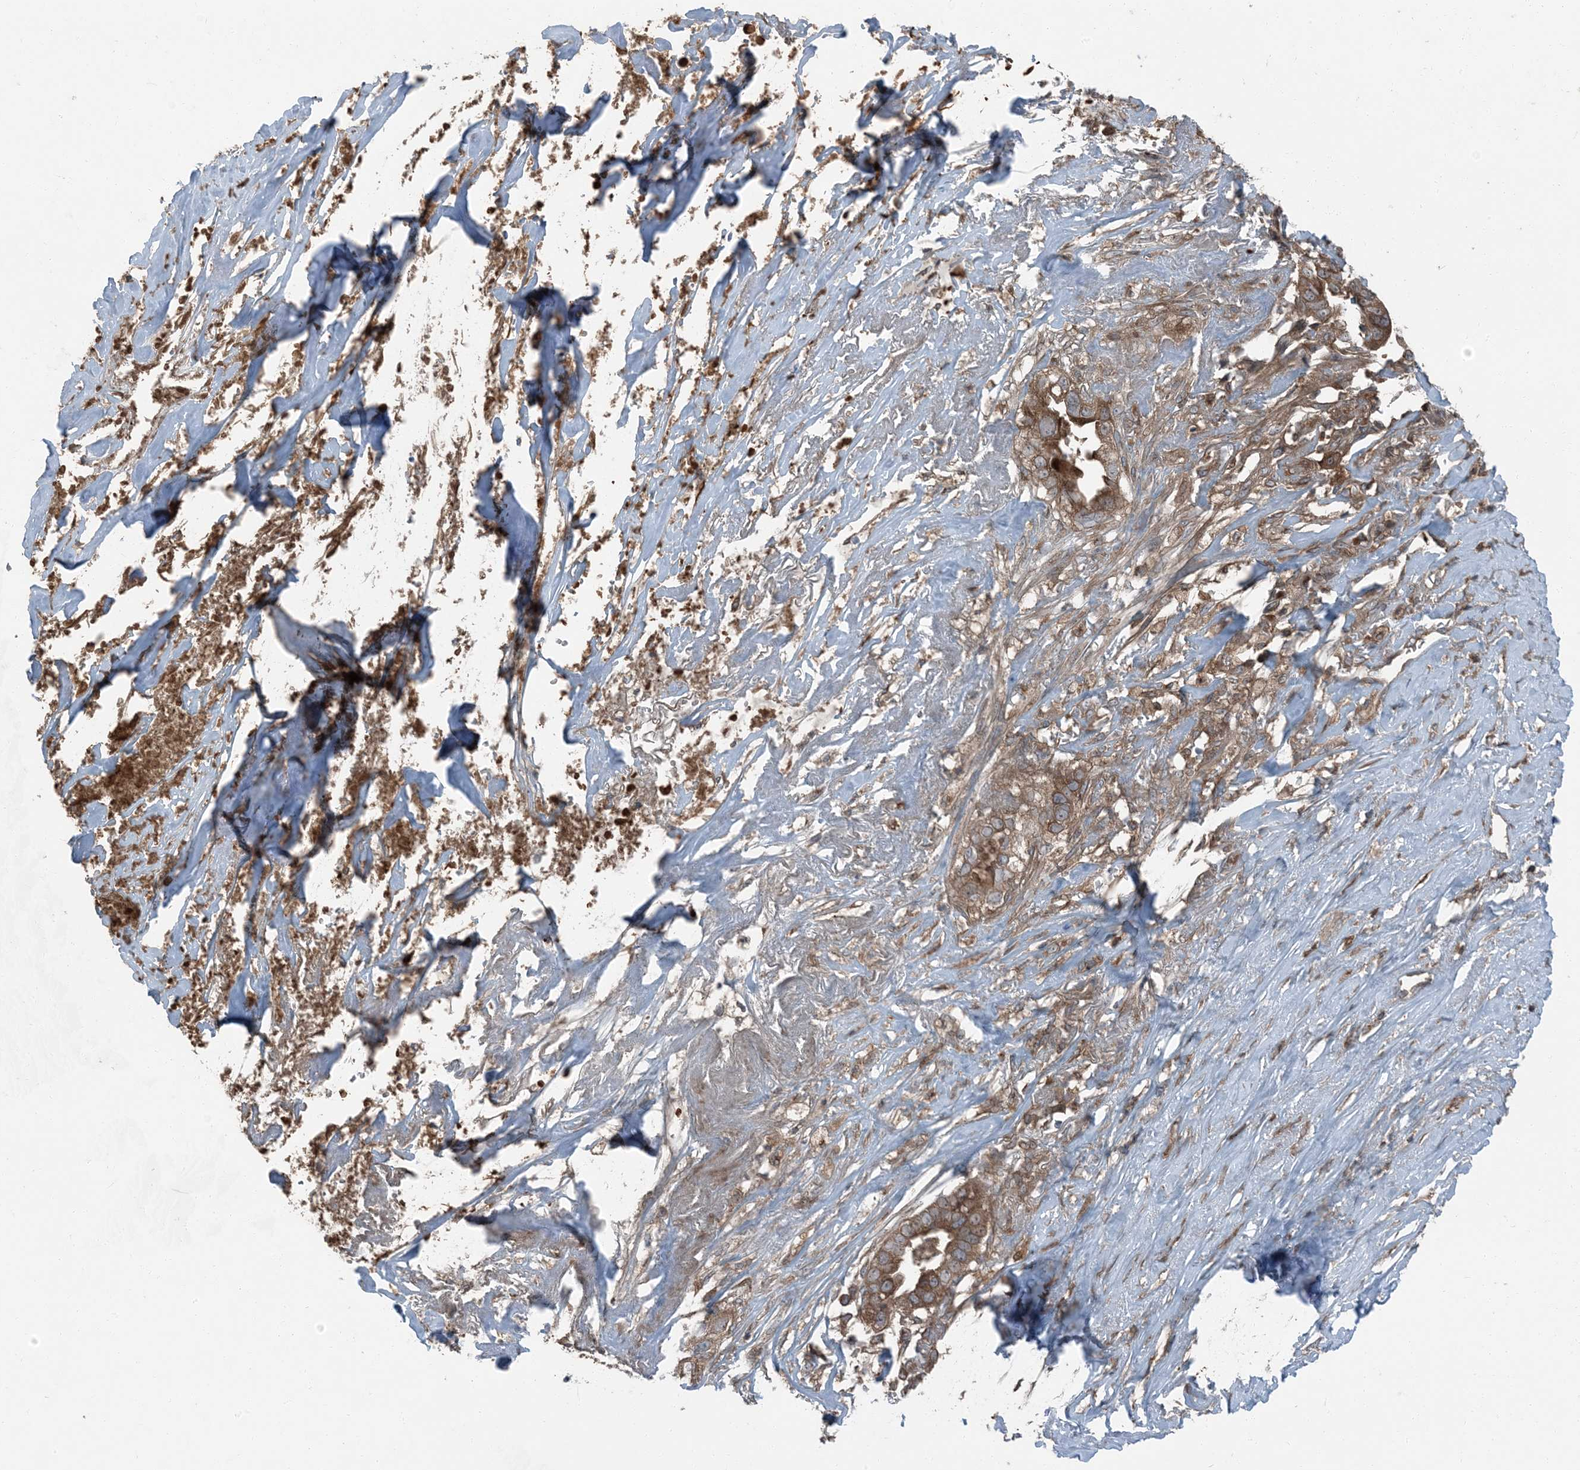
{"staining": {"intensity": "moderate", "quantity": ">75%", "location": "cytoplasmic/membranous"}, "tissue": "liver cancer", "cell_type": "Tumor cells", "image_type": "cancer", "snomed": [{"axis": "morphology", "description": "Cholangiocarcinoma"}, {"axis": "topography", "description": "Liver"}], "caption": "Tumor cells demonstrate moderate cytoplasmic/membranous expression in approximately >75% of cells in liver cancer (cholangiocarcinoma). (DAB = brown stain, brightfield microscopy at high magnification).", "gene": "RAB3GAP1", "patient": {"sex": "female", "age": 79}}